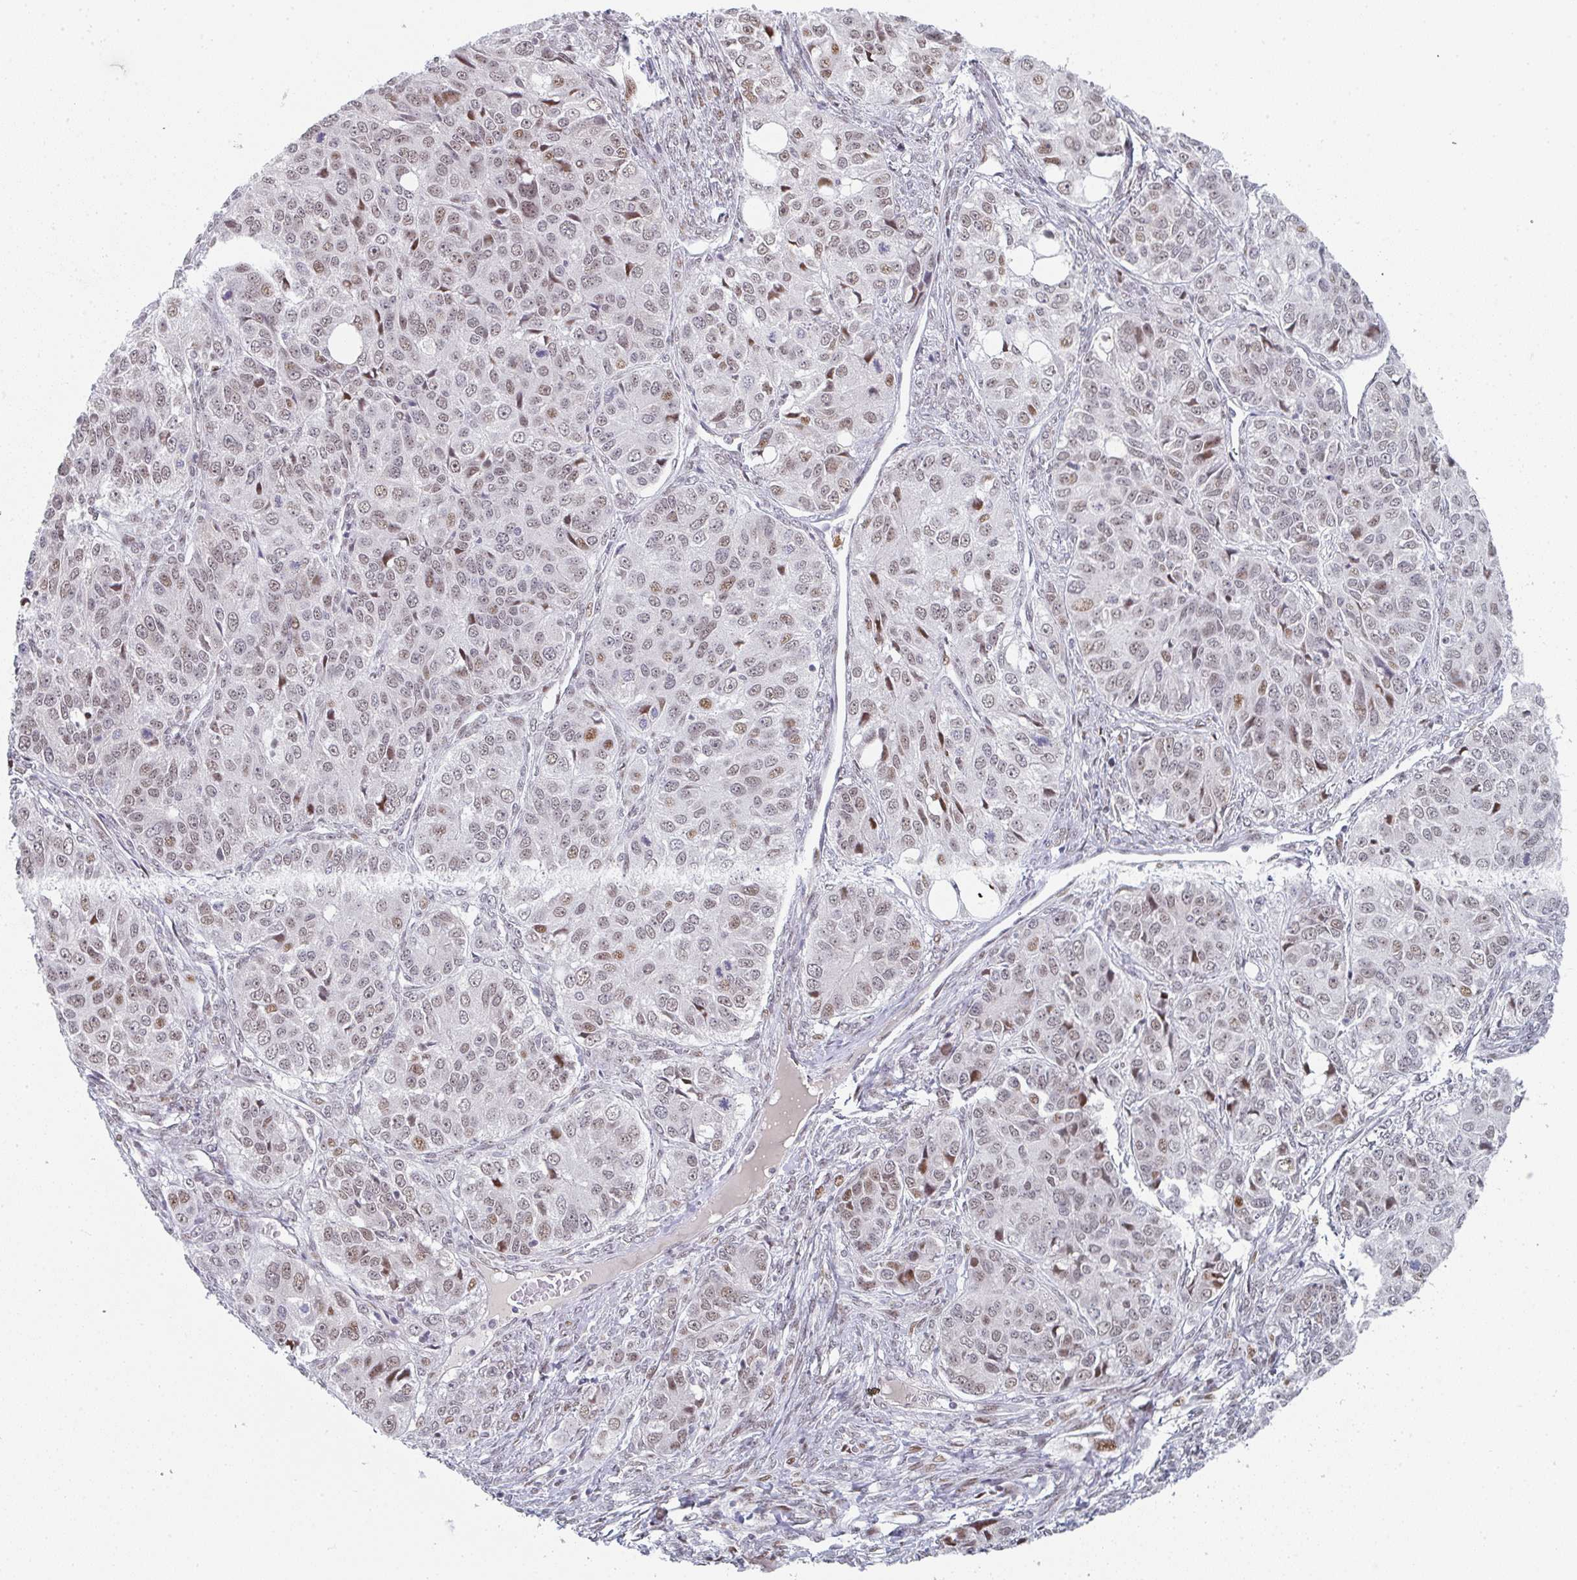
{"staining": {"intensity": "weak", "quantity": ">75%", "location": "nuclear"}, "tissue": "ovarian cancer", "cell_type": "Tumor cells", "image_type": "cancer", "snomed": [{"axis": "morphology", "description": "Carcinoma, endometroid"}, {"axis": "topography", "description": "Ovary"}], "caption": "Protein expression by IHC reveals weak nuclear staining in approximately >75% of tumor cells in ovarian cancer (endometroid carcinoma).", "gene": "LIN54", "patient": {"sex": "female", "age": 51}}